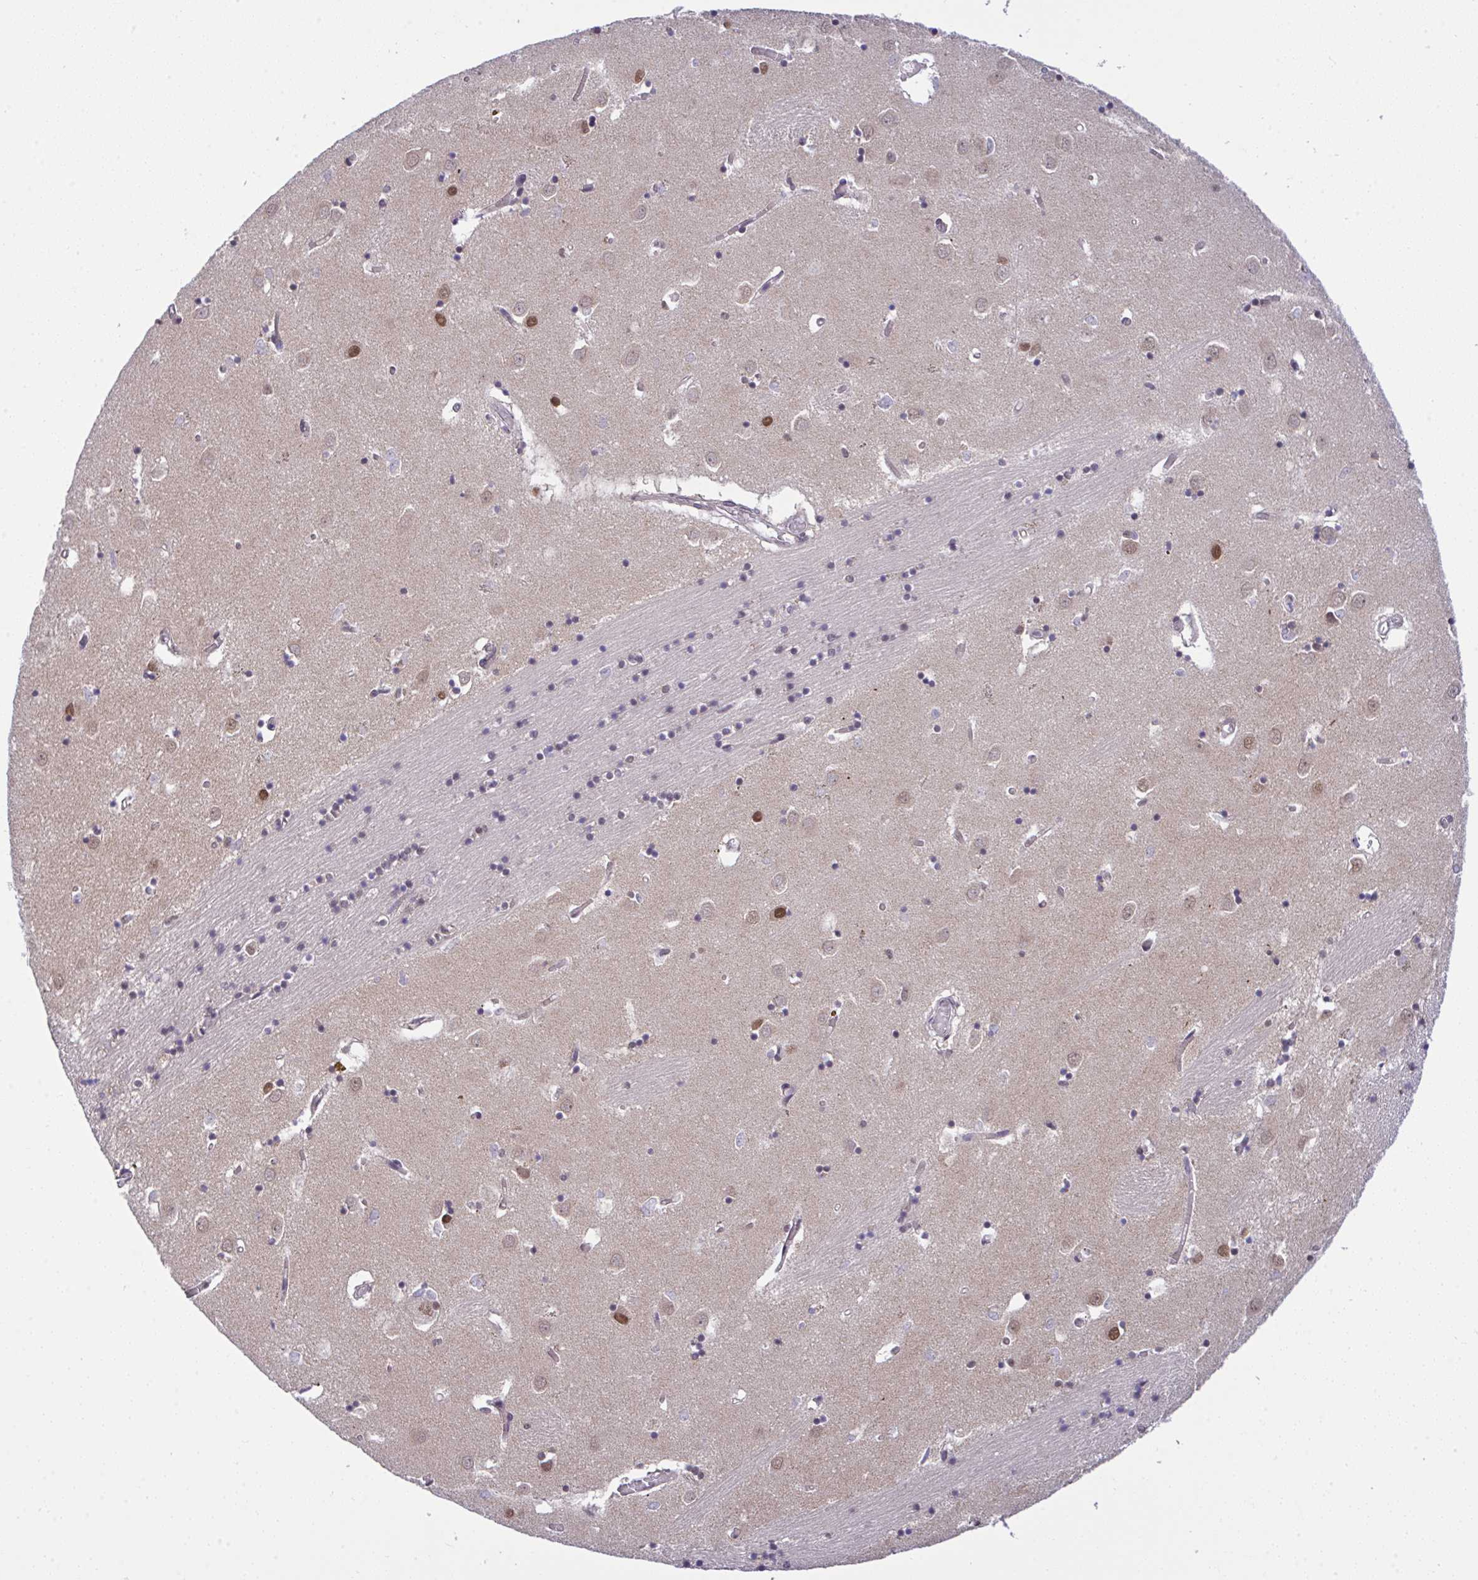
{"staining": {"intensity": "negative", "quantity": "none", "location": "none"}, "tissue": "caudate", "cell_type": "Glial cells", "image_type": "normal", "snomed": [{"axis": "morphology", "description": "Normal tissue, NOS"}, {"axis": "topography", "description": "Lateral ventricle wall"}], "caption": "This photomicrograph is of benign caudate stained with immunohistochemistry (IHC) to label a protein in brown with the nuclei are counter-stained blue. There is no staining in glial cells.", "gene": "C9orf64", "patient": {"sex": "male", "age": 70}}